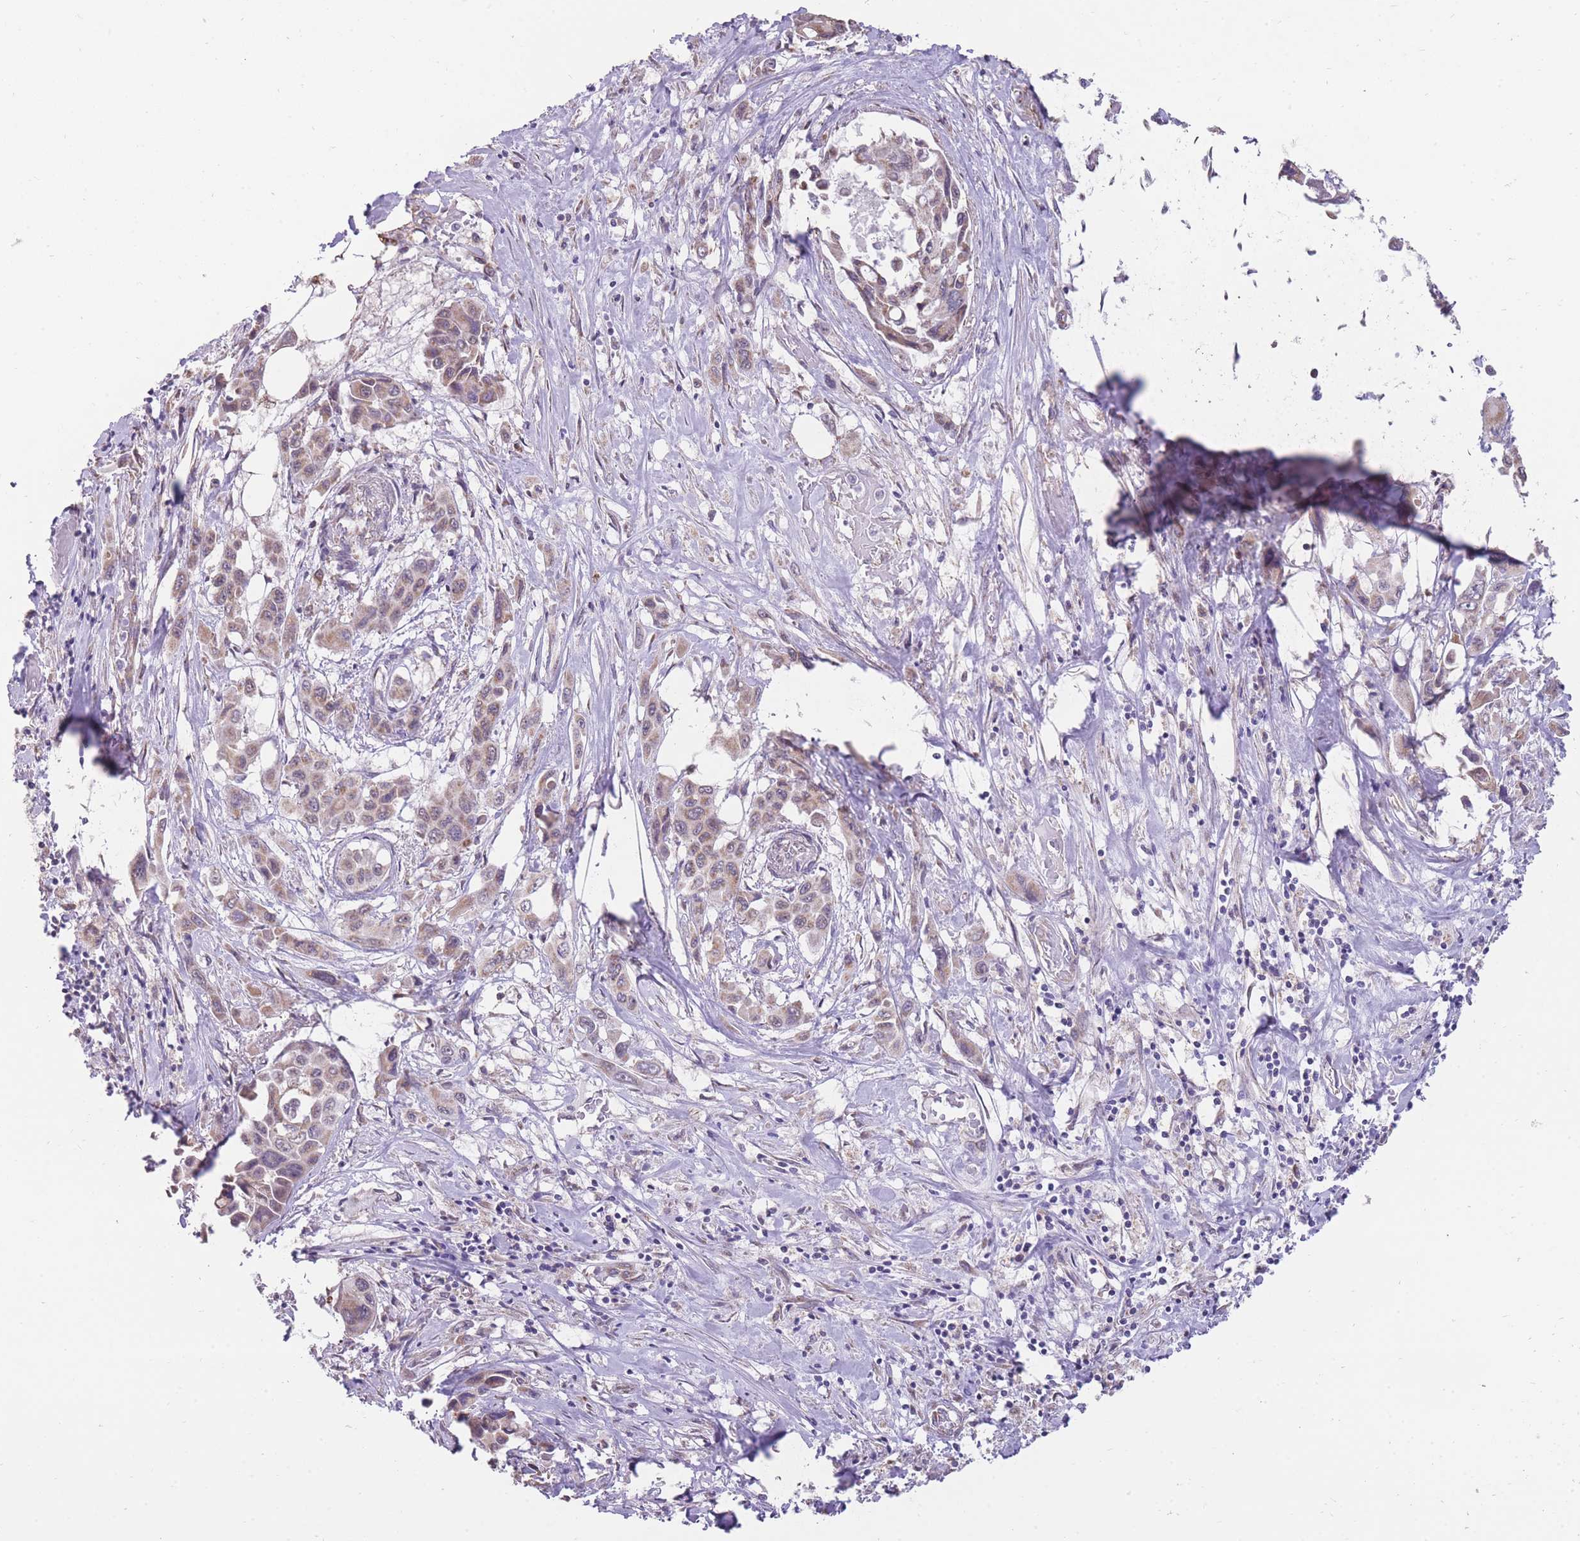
{"staining": {"intensity": "weak", "quantity": "25%-75%", "location": "cytoplasmic/membranous"}, "tissue": "pancreatic cancer", "cell_type": "Tumor cells", "image_type": "cancer", "snomed": [{"axis": "morphology", "description": "Adenocarcinoma, NOS"}, {"axis": "topography", "description": "Pancreas"}], "caption": "Protein expression analysis of pancreatic cancer (adenocarcinoma) reveals weak cytoplasmic/membranous expression in approximately 25%-75% of tumor cells.", "gene": "NELL1", "patient": {"sex": "male", "age": 92}}